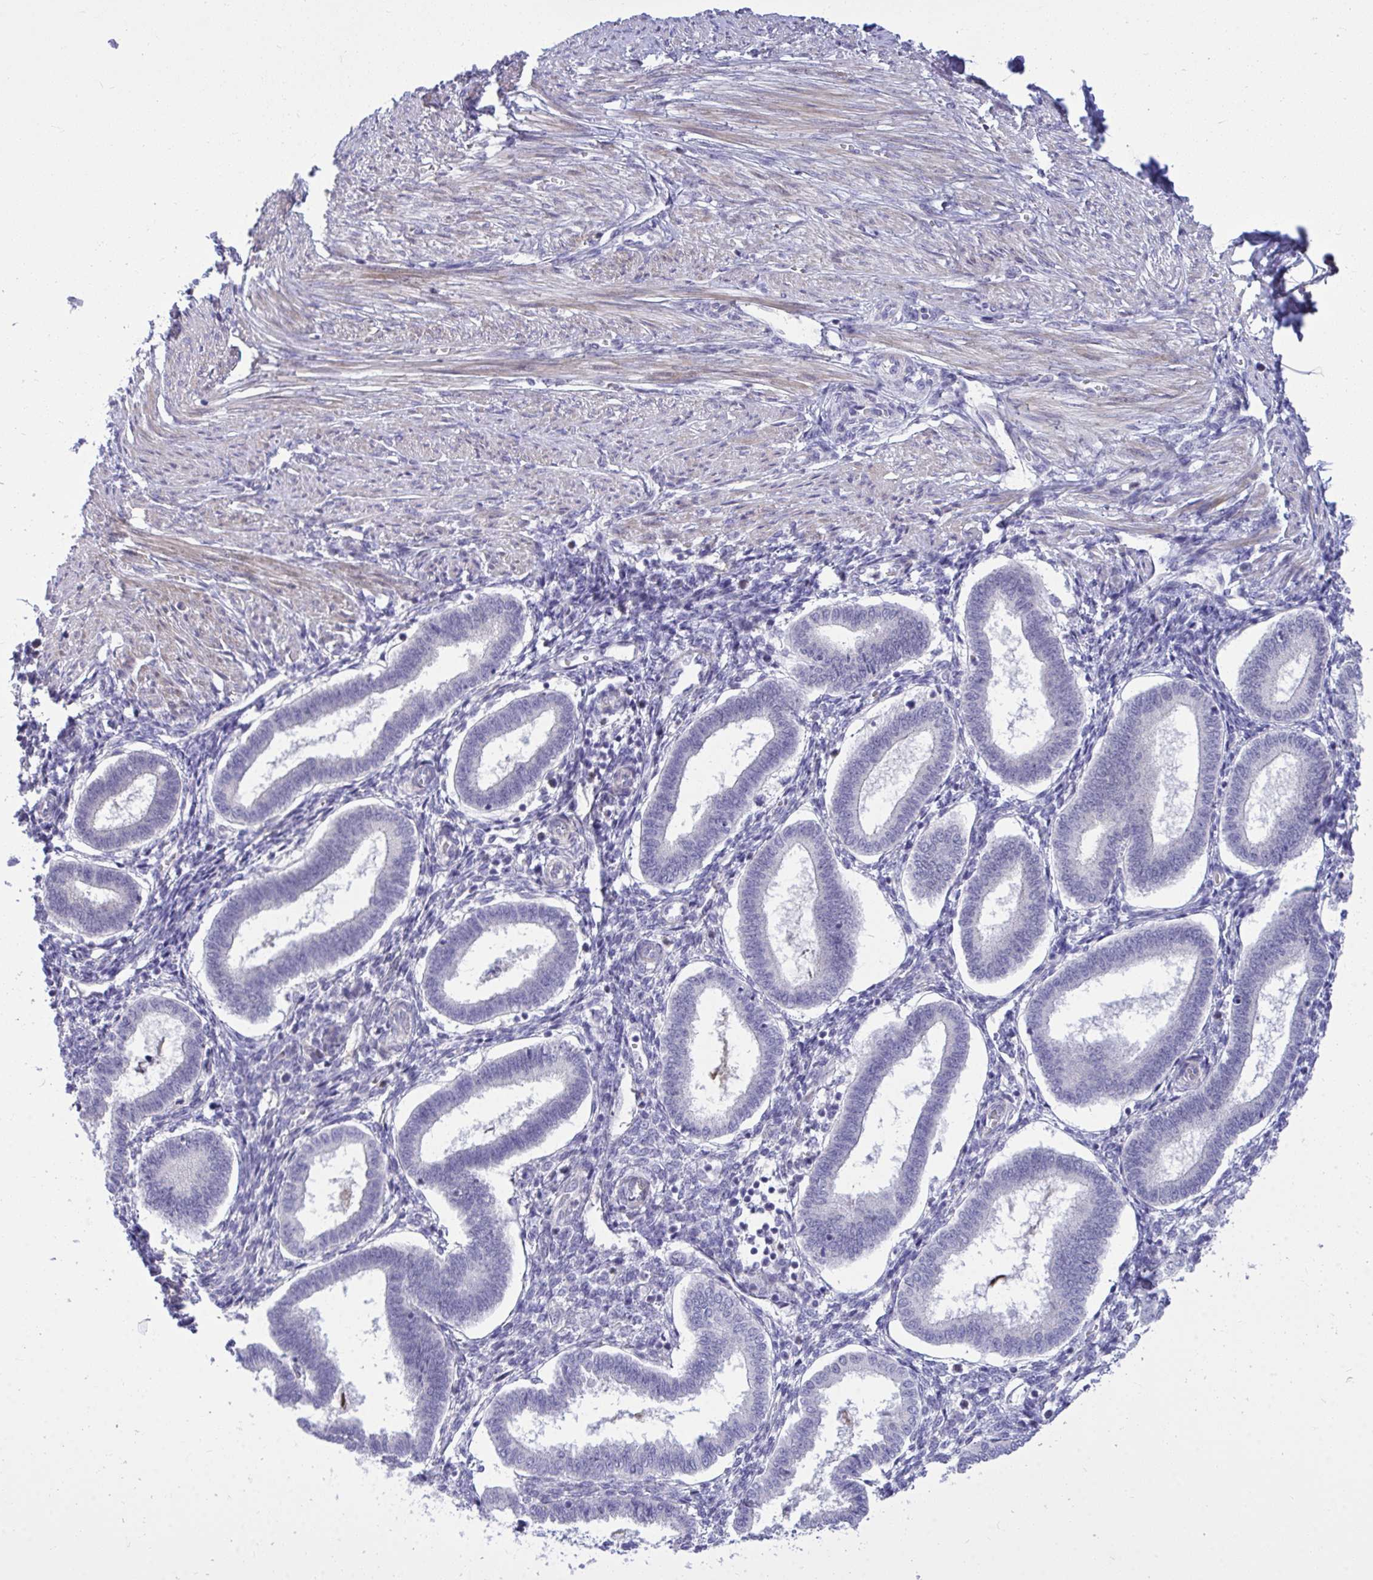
{"staining": {"intensity": "negative", "quantity": "none", "location": "none"}, "tissue": "endometrium", "cell_type": "Cells in endometrial stroma", "image_type": "normal", "snomed": [{"axis": "morphology", "description": "Normal tissue, NOS"}, {"axis": "topography", "description": "Endometrium"}], "caption": "High power microscopy histopathology image of an IHC micrograph of normal endometrium, revealing no significant positivity in cells in endometrial stroma.", "gene": "HMBOX1", "patient": {"sex": "female", "age": 24}}